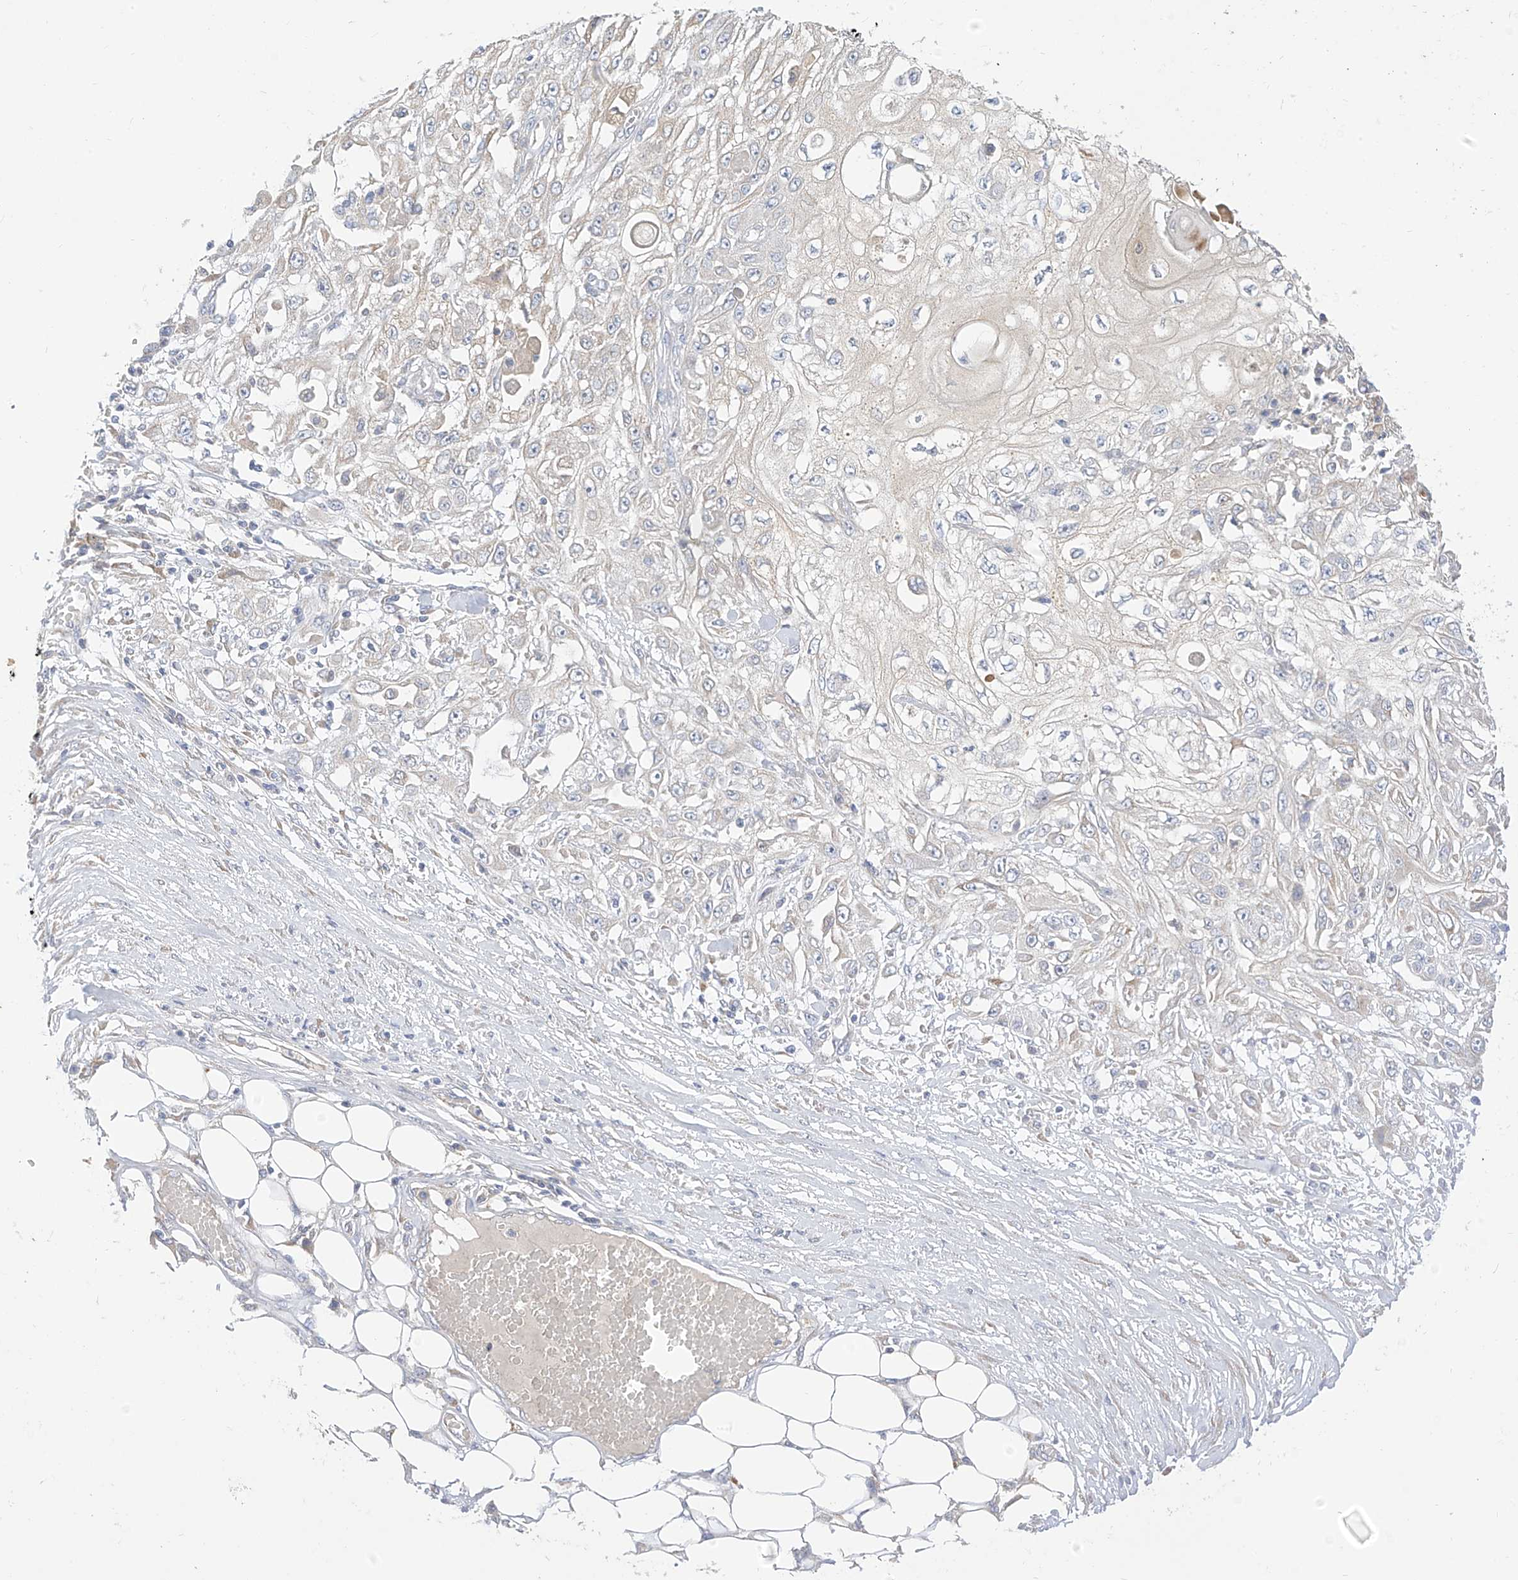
{"staining": {"intensity": "weak", "quantity": "<25%", "location": "cytoplasmic/membranous"}, "tissue": "skin cancer", "cell_type": "Tumor cells", "image_type": "cancer", "snomed": [{"axis": "morphology", "description": "Squamous cell carcinoma, NOS"}, {"axis": "morphology", "description": "Squamous cell carcinoma, metastatic, NOS"}, {"axis": "topography", "description": "Skin"}, {"axis": "topography", "description": "Lymph node"}], "caption": "A high-resolution histopathology image shows immunohistochemistry staining of squamous cell carcinoma (skin), which demonstrates no significant staining in tumor cells.", "gene": "RASA2", "patient": {"sex": "male", "age": 75}}